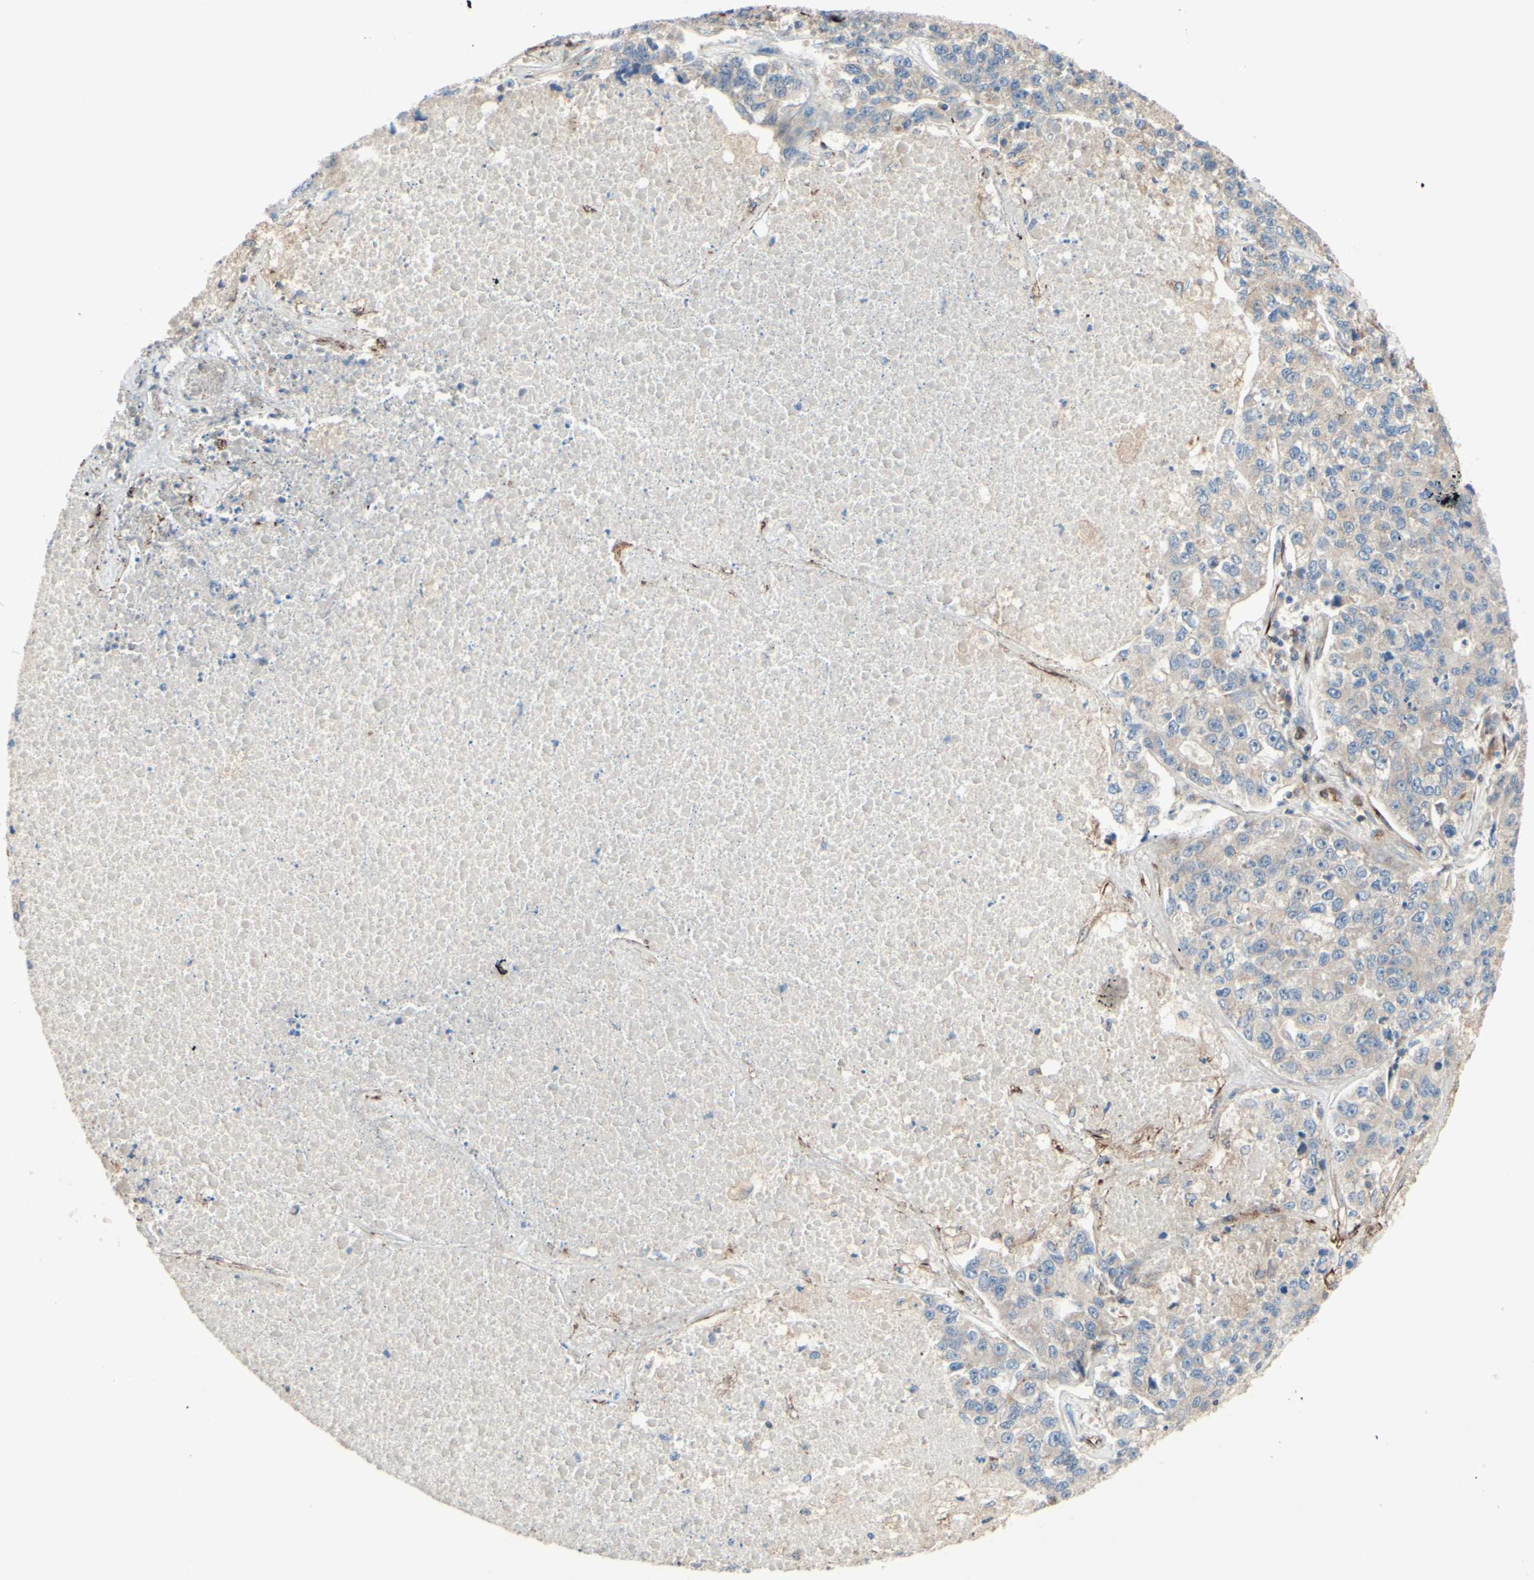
{"staining": {"intensity": "weak", "quantity": "<25%", "location": "cytoplasmic/membranous"}, "tissue": "lung cancer", "cell_type": "Tumor cells", "image_type": "cancer", "snomed": [{"axis": "morphology", "description": "Adenocarcinoma, NOS"}, {"axis": "topography", "description": "Lung"}], "caption": "Immunohistochemical staining of lung cancer (adenocarcinoma) shows no significant expression in tumor cells.", "gene": "TRAF2", "patient": {"sex": "male", "age": 49}}